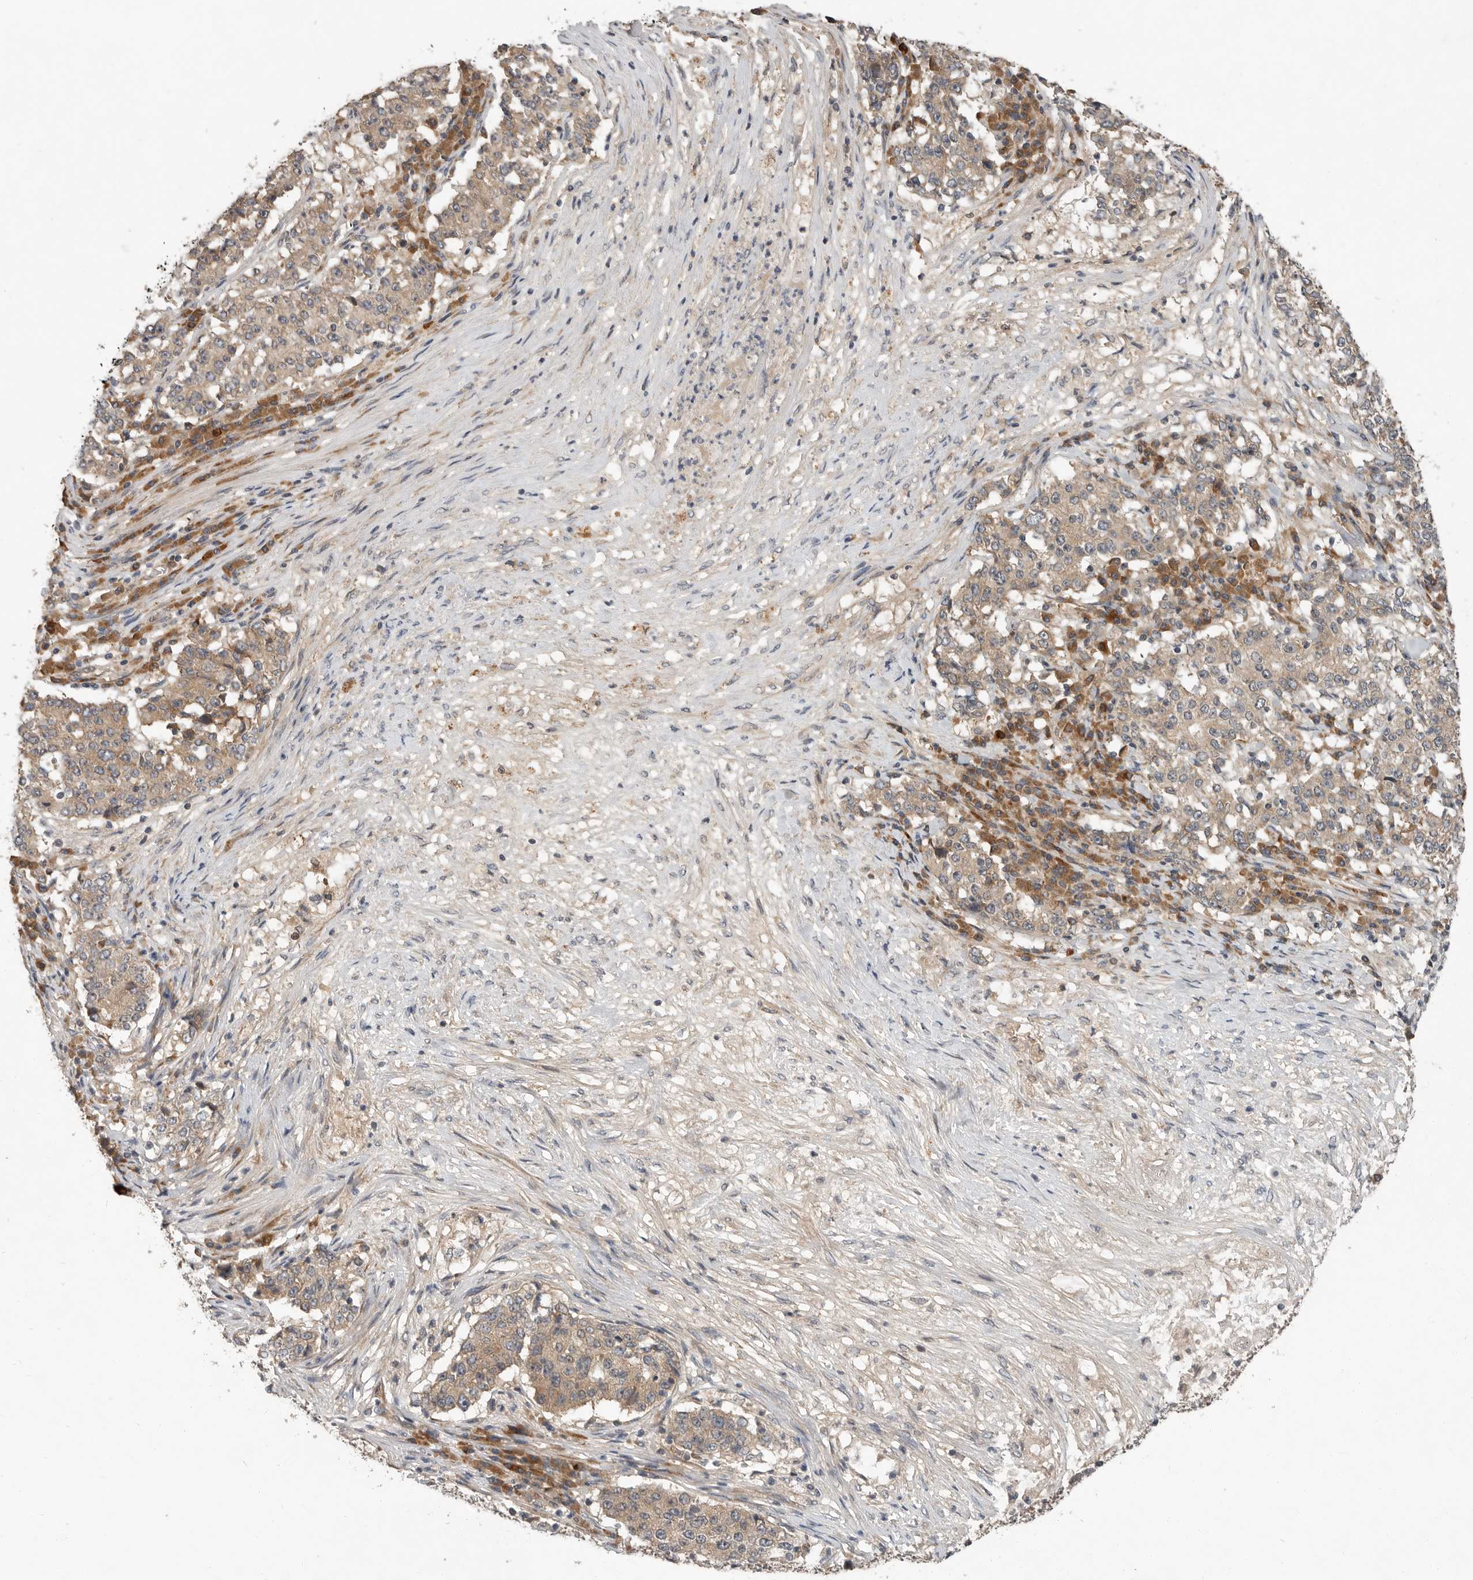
{"staining": {"intensity": "weak", "quantity": ">75%", "location": "cytoplasmic/membranous"}, "tissue": "stomach cancer", "cell_type": "Tumor cells", "image_type": "cancer", "snomed": [{"axis": "morphology", "description": "Adenocarcinoma, NOS"}, {"axis": "topography", "description": "Stomach"}], "caption": "Stomach cancer stained for a protein (brown) reveals weak cytoplasmic/membranous positive positivity in approximately >75% of tumor cells.", "gene": "OSBPL9", "patient": {"sex": "male", "age": 59}}